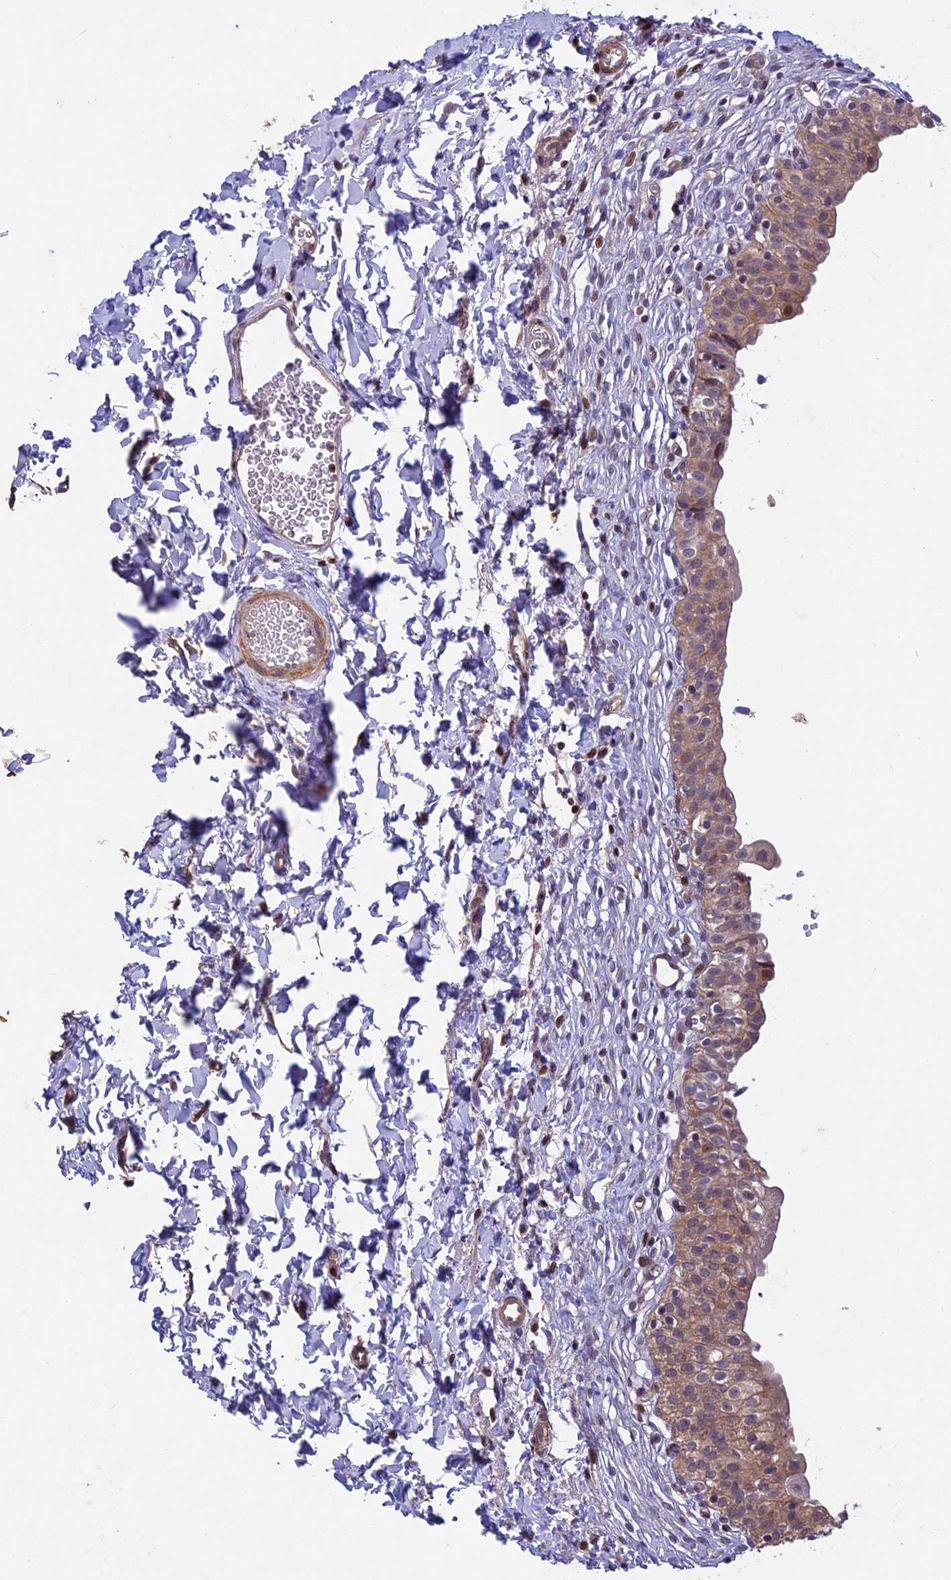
{"staining": {"intensity": "moderate", "quantity": "25%-75%", "location": "cytoplasmic/membranous,nuclear"}, "tissue": "urinary bladder", "cell_type": "Urothelial cells", "image_type": "normal", "snomed": [{"axis": "morphology", "description": "Normal tissue, NOS"}, {"axis": "topography", "description": "Urinary bladder"}], "caption": "The photomicrograph demonstrates a brown stain indicating the presence of a protein in the cytoplasmic/membranous,nuclear of urothelial cells in urinary bladder.", "gene": "MAN2C1", "patient": {"sex": "male", "age": 55}}